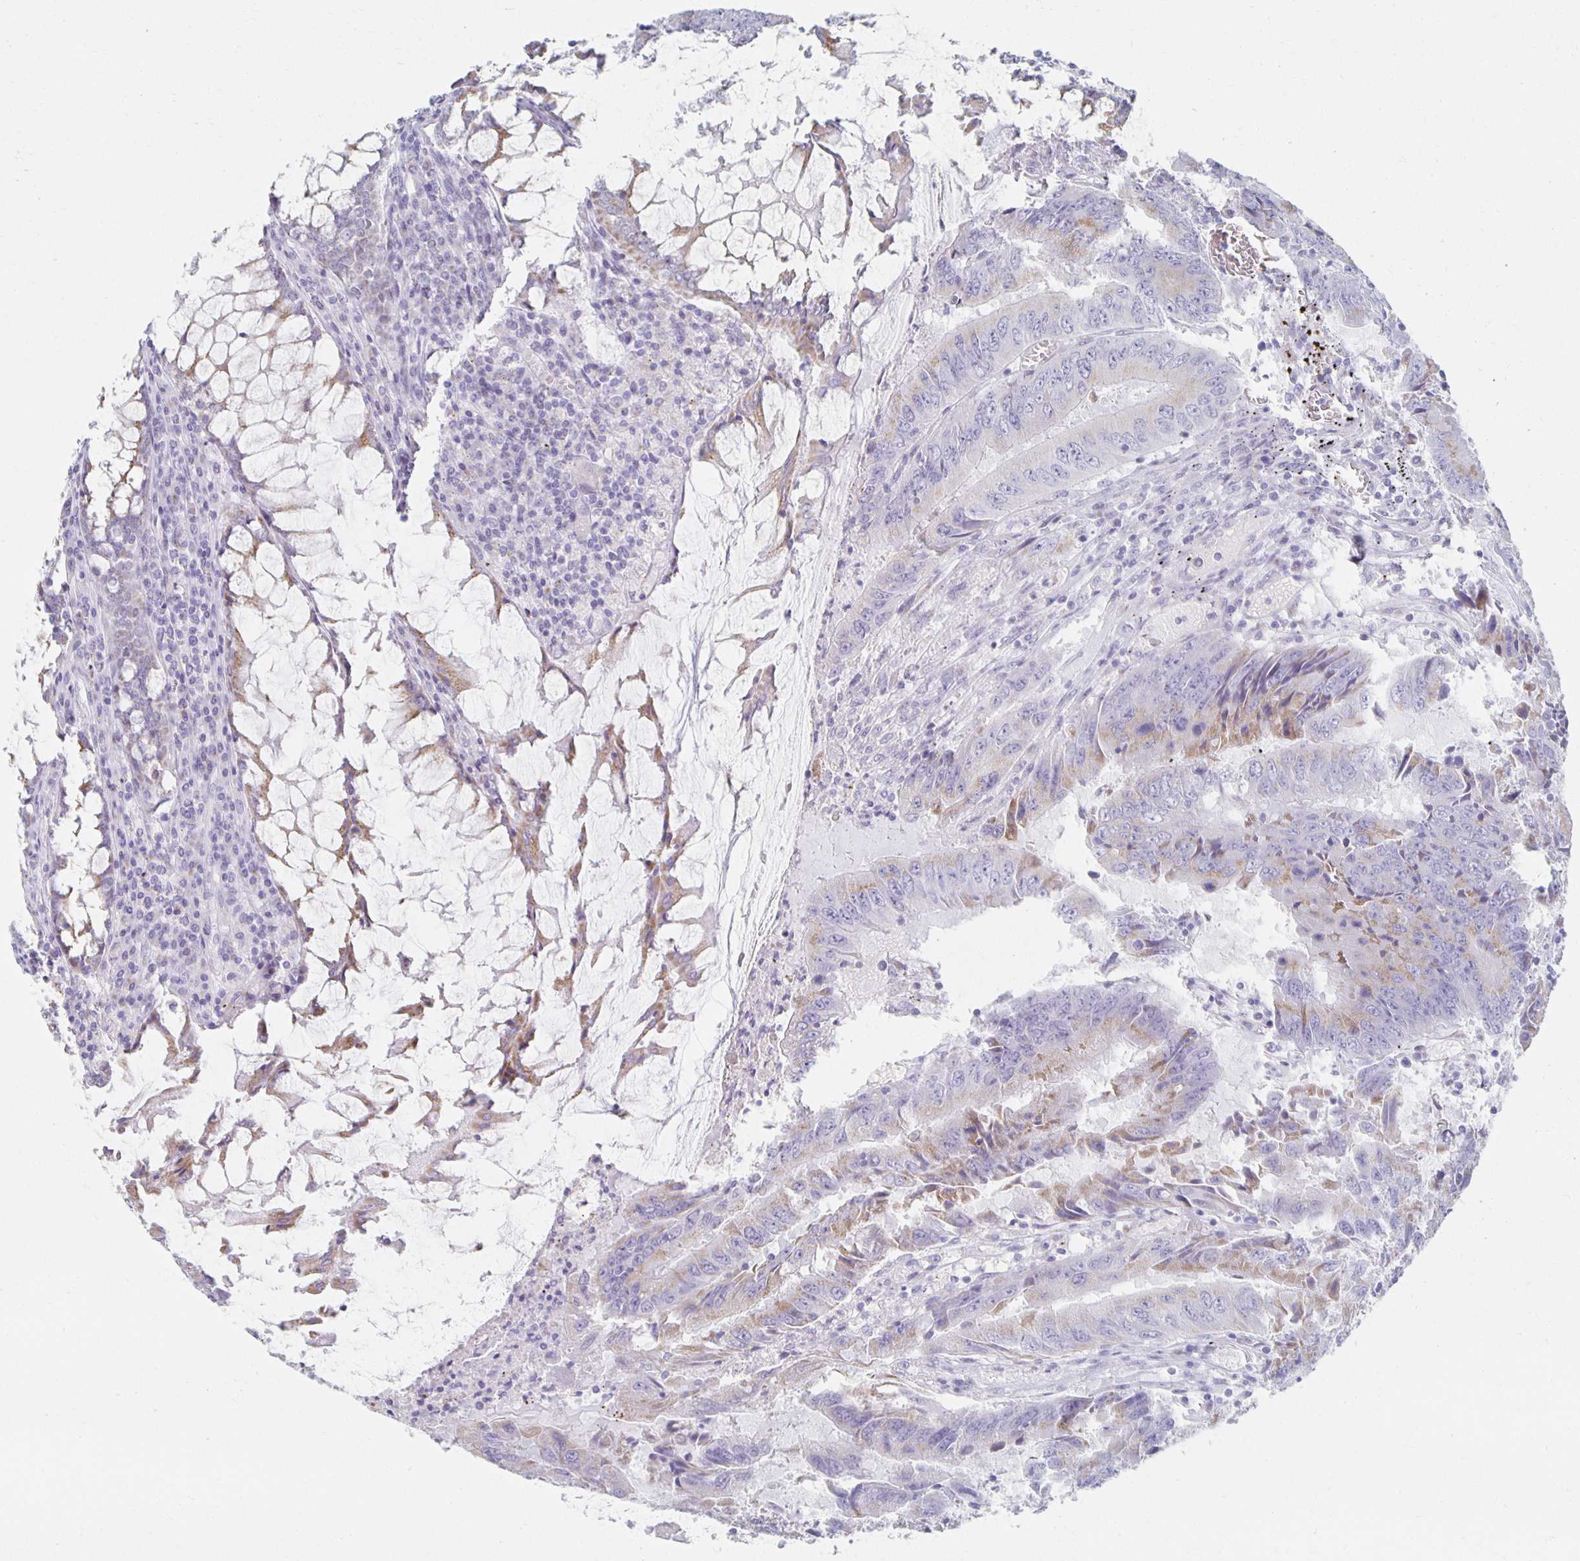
{"staining": {"intensity": "moderate", "quantity": "25%-75%", "location": "cytoplasmic/membranous"}, "tissue": "colorectal cancer", "cell_type": "Tumor cells", "image_type": "cancer", "snomed": [{"axis": "morphology", "description": "Adenocarcinoma, NOS"}, {"axis": "topography", "description": "Colon"}], "caption": "Moderate cytoplasmic/membranous positivity is appreciated in about 25%-75% of tumor cells in colorectal cancer.", "gene": "TEX44", "patient": {"sex": "male", "age": 53}}